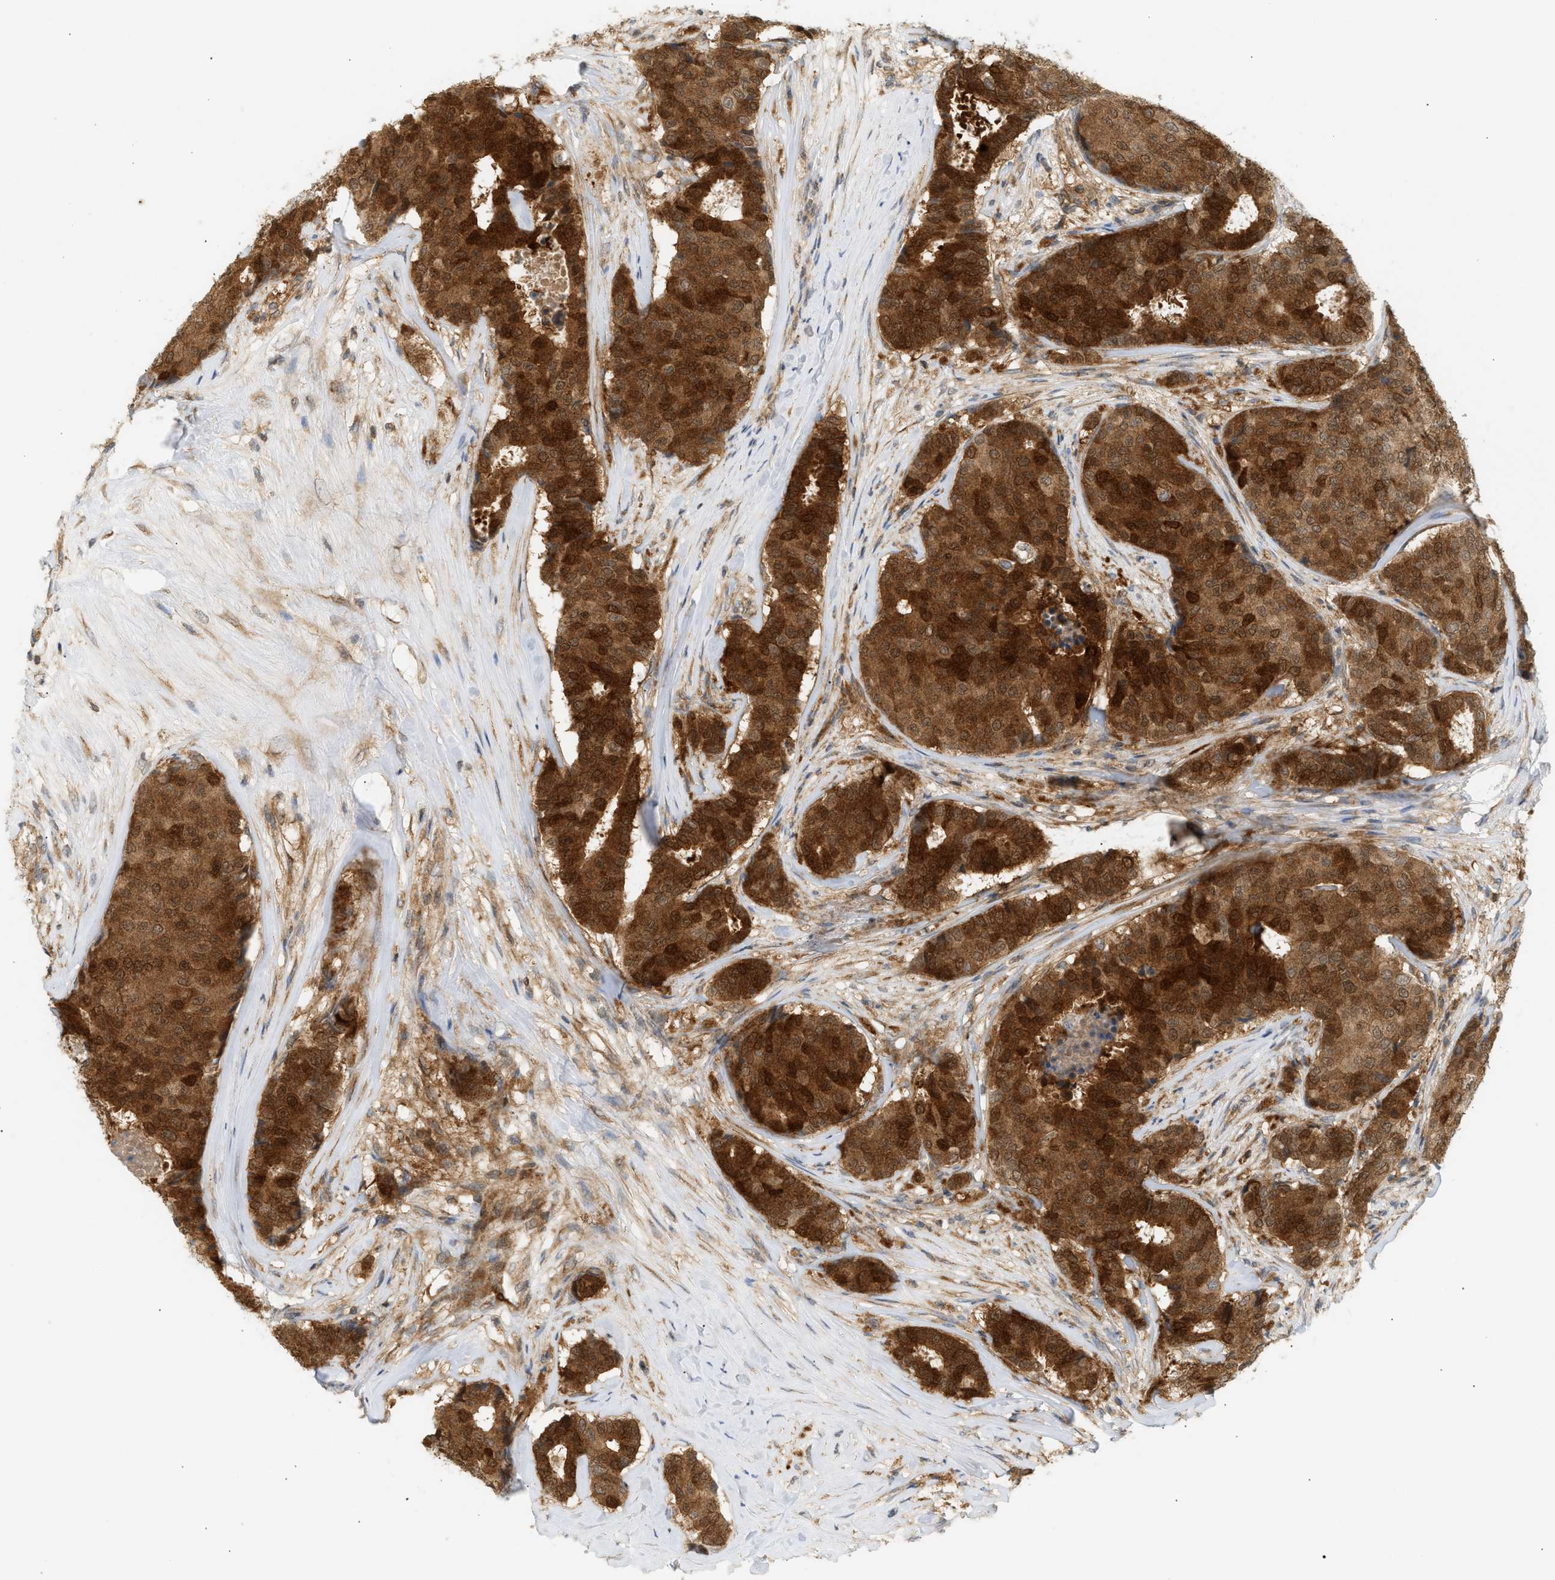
{"staining": {"intensity": "strong", "quantity": ">75%", "location": "cytoplasmic/membranous,nuclear"}, "tissue": "breast cancer", "cell_type": "Tumor cells", "image_type": "cancer", "snomed": [{"axis": "morphology", "description": "Duct carcinoma"}, {"axis": "topography", "description": "Breast"}], "caption": "DAB (3,3'-diaminobenzidine) immunohistochemical staining of breast cancer exhibits strong cytoplasmic/membranous and nuclear protein expression in about >75% of tumor cells.", "gene": "SHC1", "patient": {"sex": "female", "age": 75}}